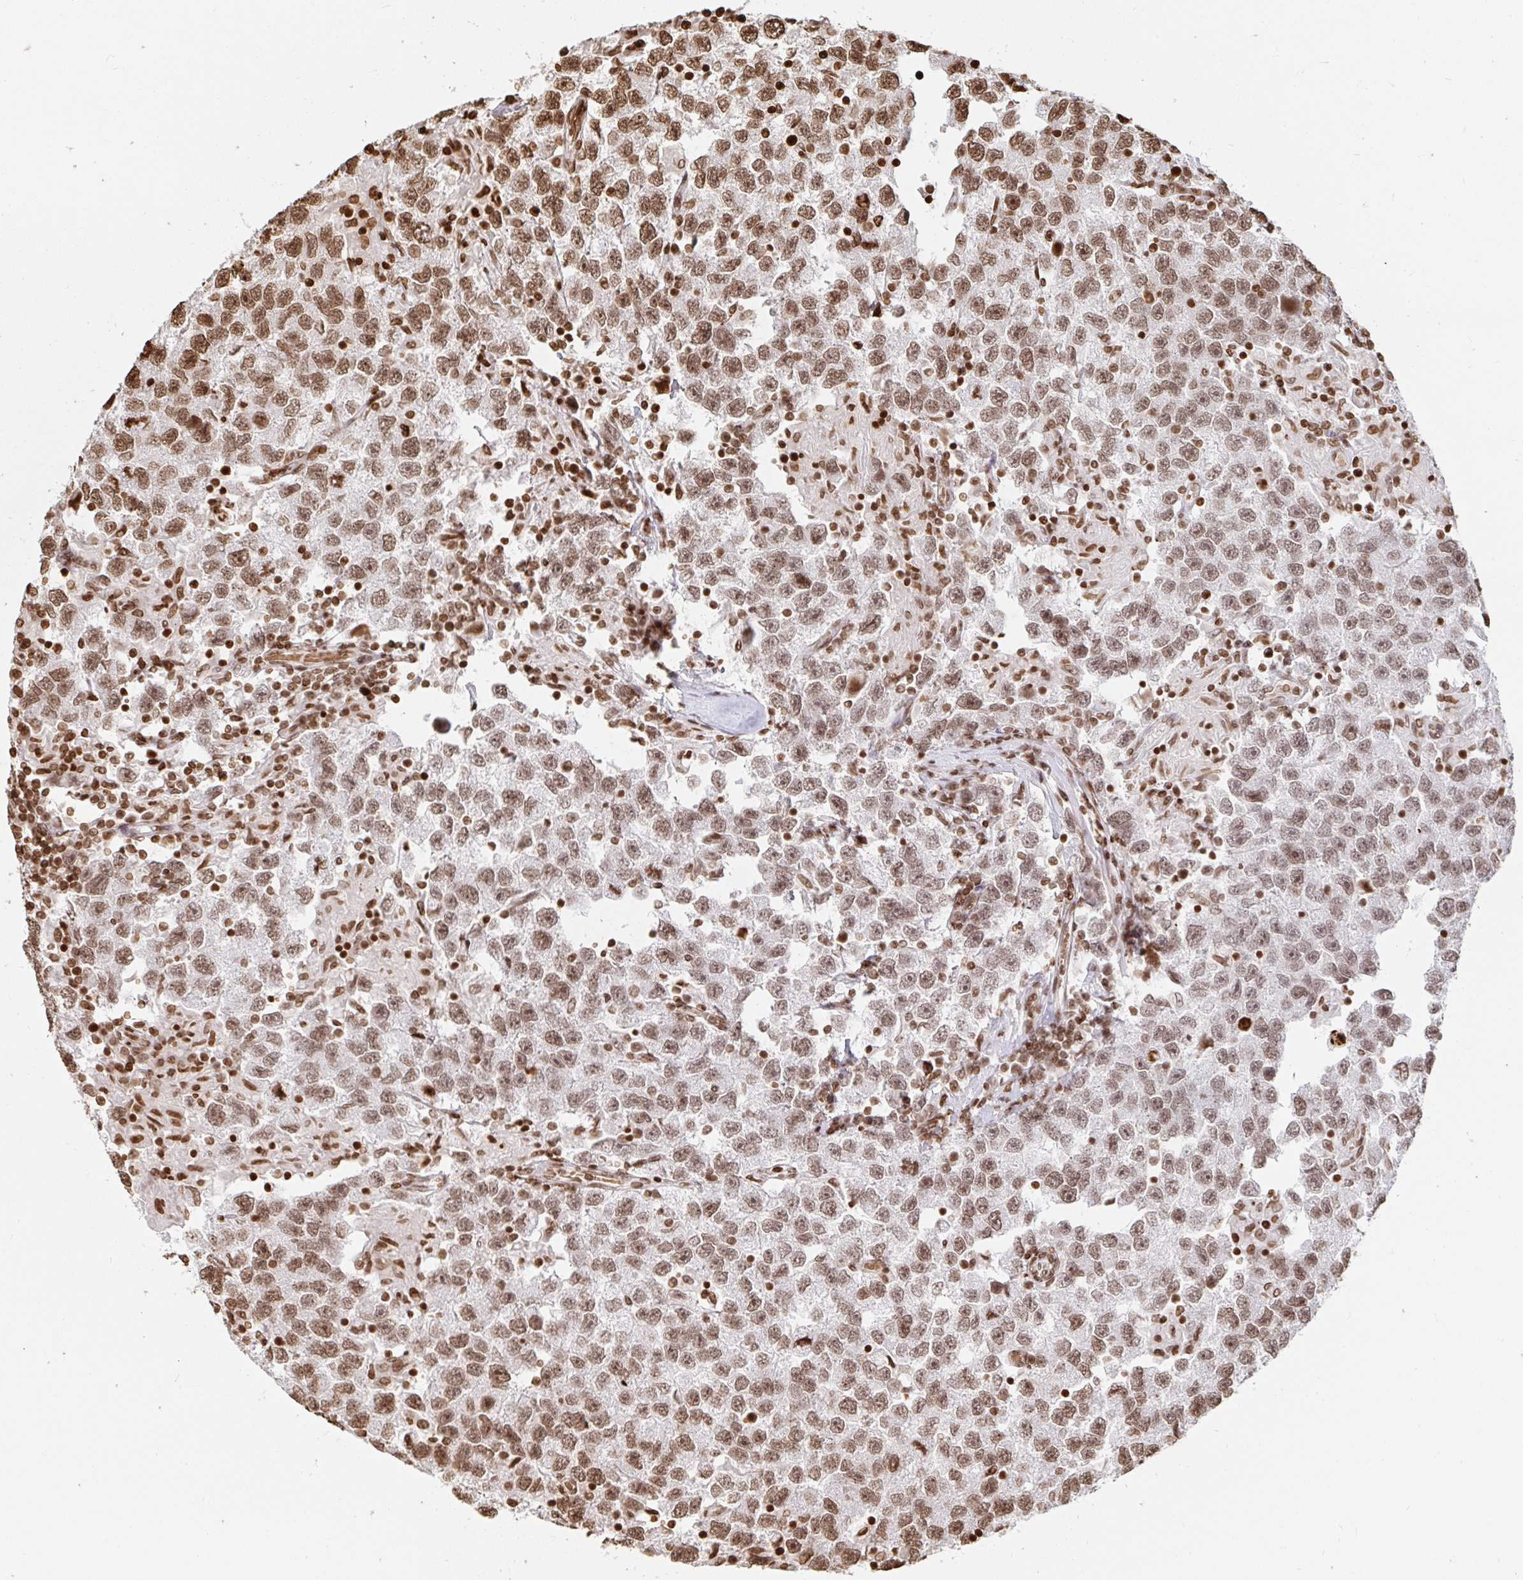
{"staining": {"intensity": "moderate", "quantity": ">75%", "location": "nuclear"}, "tissue": "testis cancer", "cell_type": "Tumor cells", "image_type": "cancer", "snomed": [{"axis": "morphology", "description": "Seminoma, NOS"}, {"axis": "topography", "description": "Testis"}], "caption": "IHC micrograph of human seminoma (testis) stained for a protein (brown), which displays medium levels of moderate nuclear positivity in approximately >75% of tumor cells.", "gene": "H2BC5", "patient": {"sex": "male", "age": 26}}